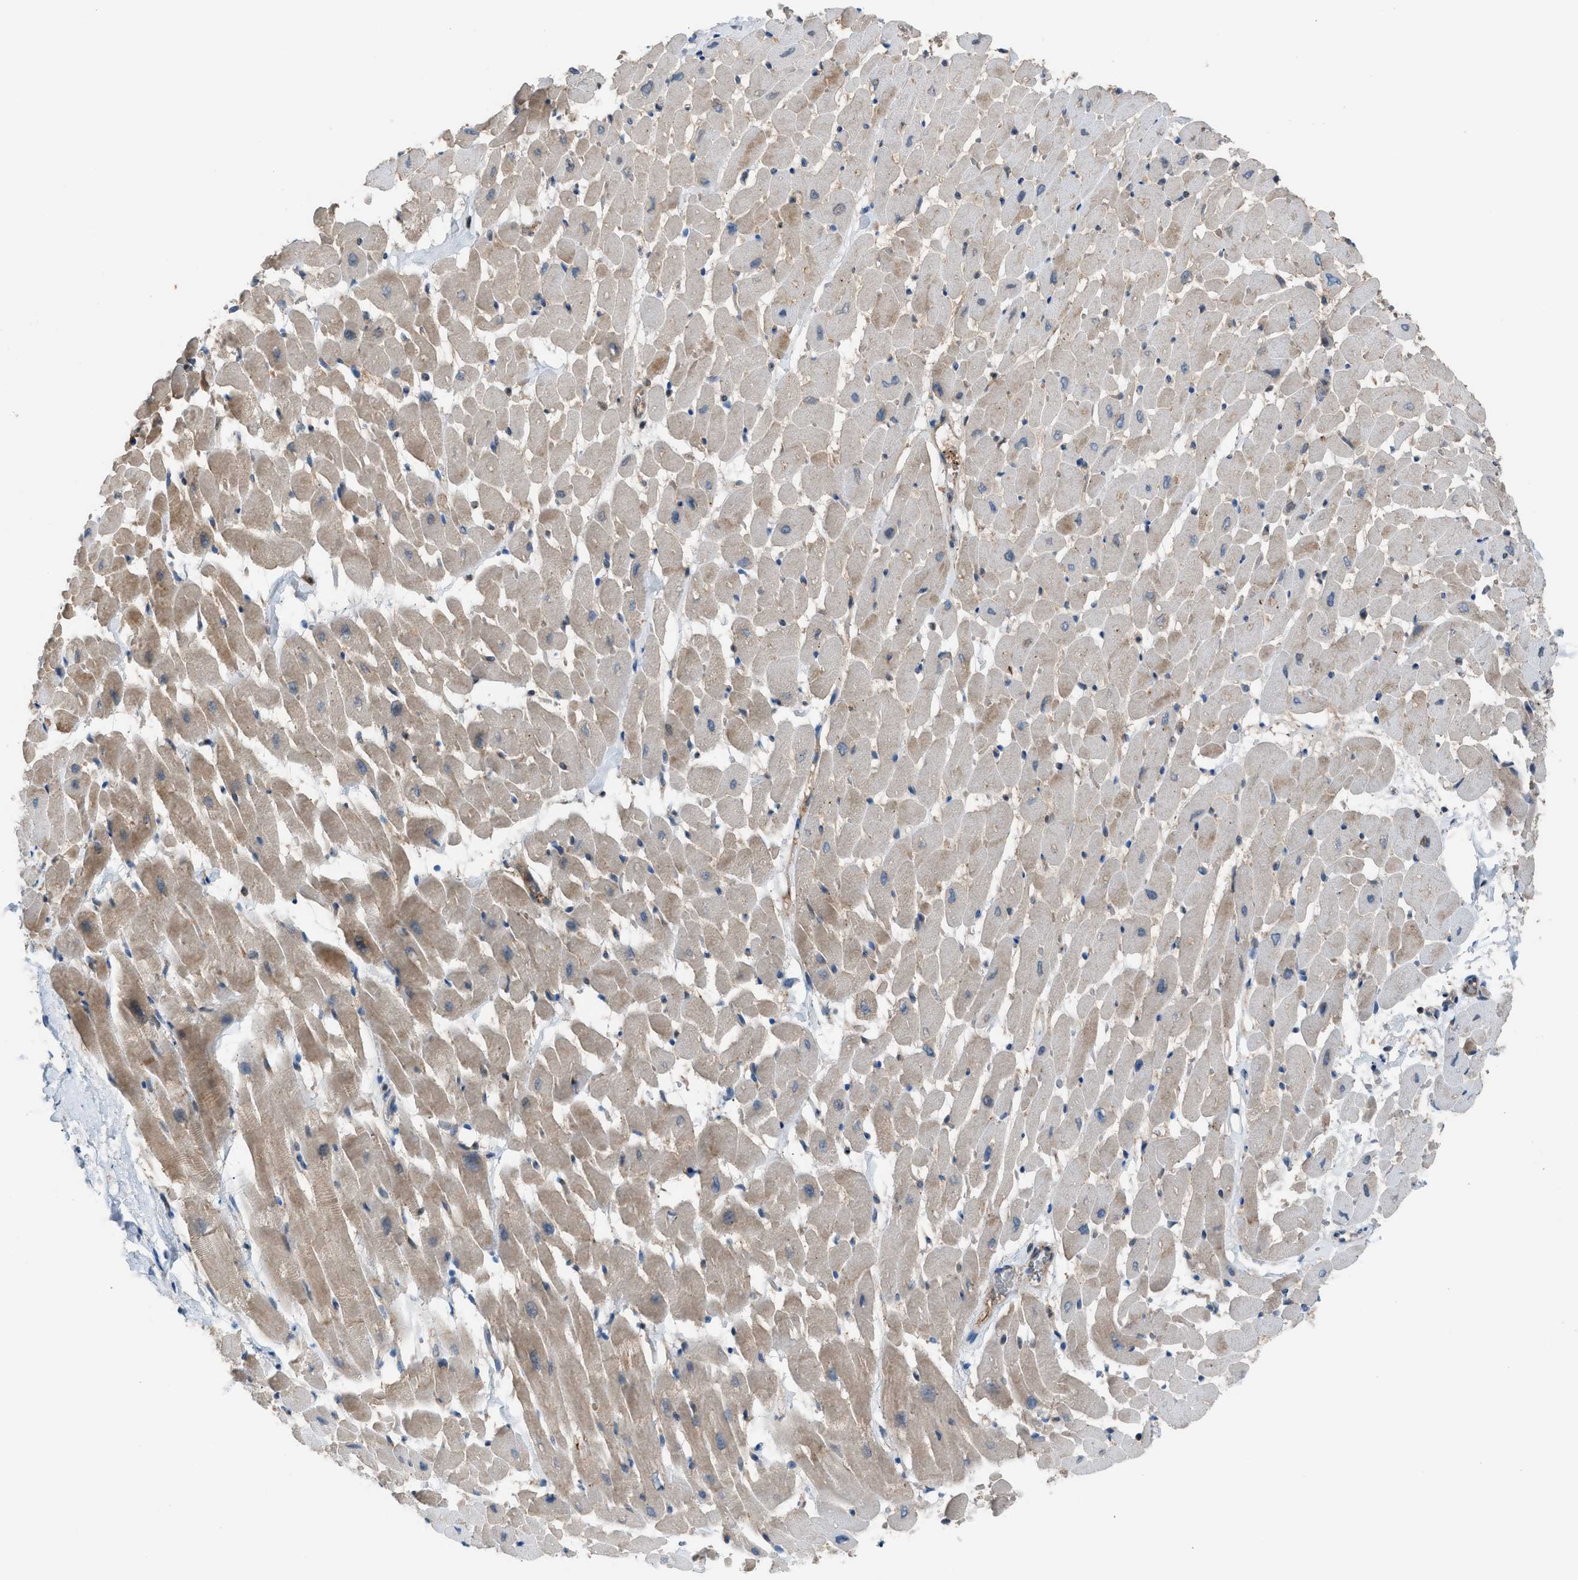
{"staining": {"intensity": "weak", "quantity": "25%-75%", "location": "cytoplasmic/membranous"}, "tissue": "heart muscle", "cell_type": "Cardiomyocytes", "image_type": "normal", "snomed": [{"axis": "morphology", "description": "Normal tissue, NOS"}, {"axis": "topography", "description": "Heart"}], "caption": "Brown immunohistochemical staining in benign heart muscle shows weak cytoplasmic/membranous positivity in approximately 25%-75% of cardiomyocytes. Nuclei are stained in blue.", "gene": "CRTC1", "patient": {"sex": "male", "age": 45}}